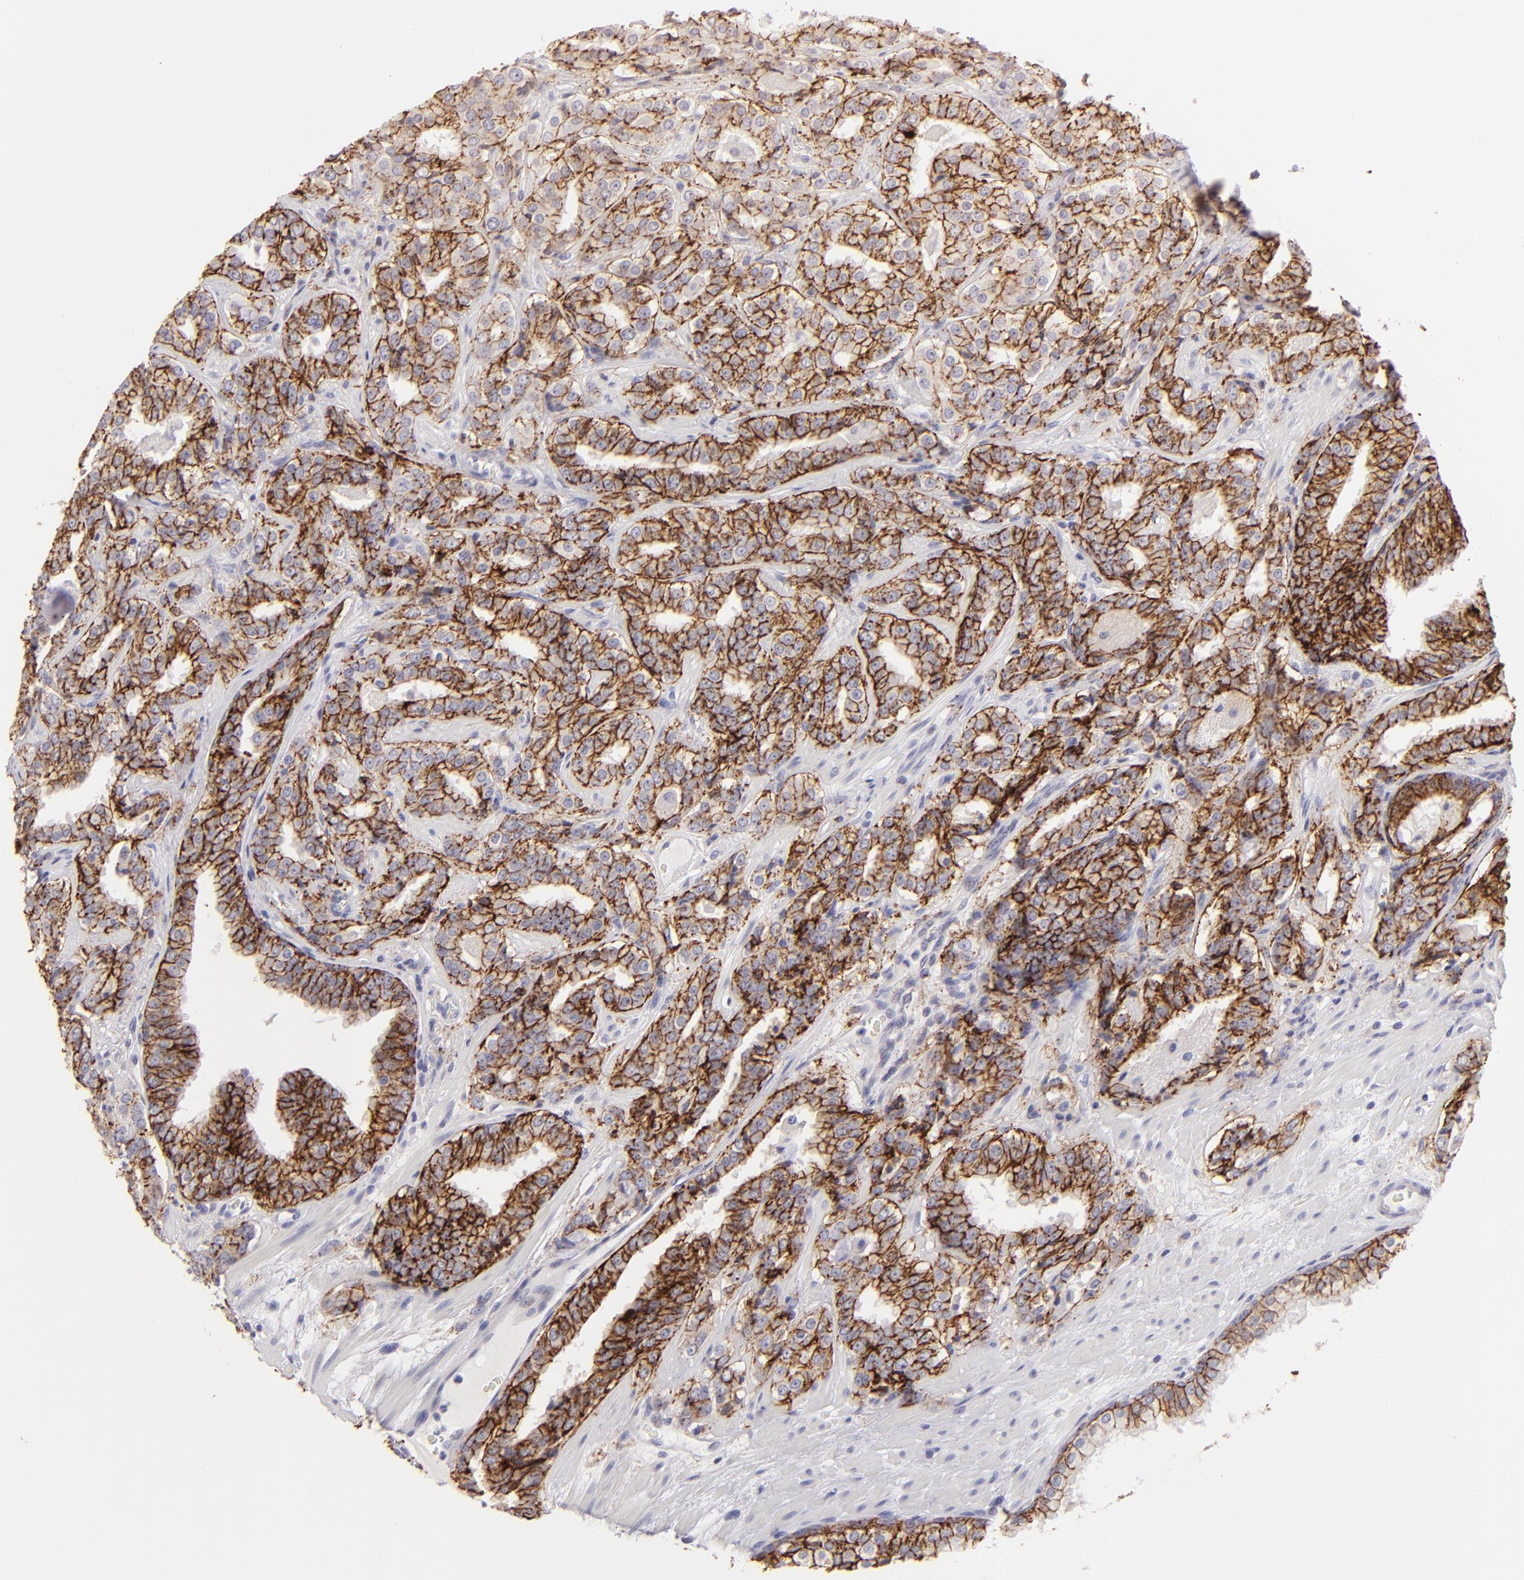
{"staining": {"intensity": "strong", "quantity": ">75%", "location": "cytoplasmic/membranous"}, "tissue": "prostate cancer", "cell_type": "Tumor cells", "image_type": "cancer", "snomed": [{"axis": "morphology", "description": "Adenocarcinoma, Medium grade"}, {"axis": "topography", "description": "Prostate"}], "caption": "Human prostate cancer (medium-grade adenocarcinoma) stained for a protein (brown) displays strong cytoplasmic/membranous positive positivity in approximately >75% of tumor cells.", "gene": "CLDN4", "patient": {"sex": "male", "age": 60}}